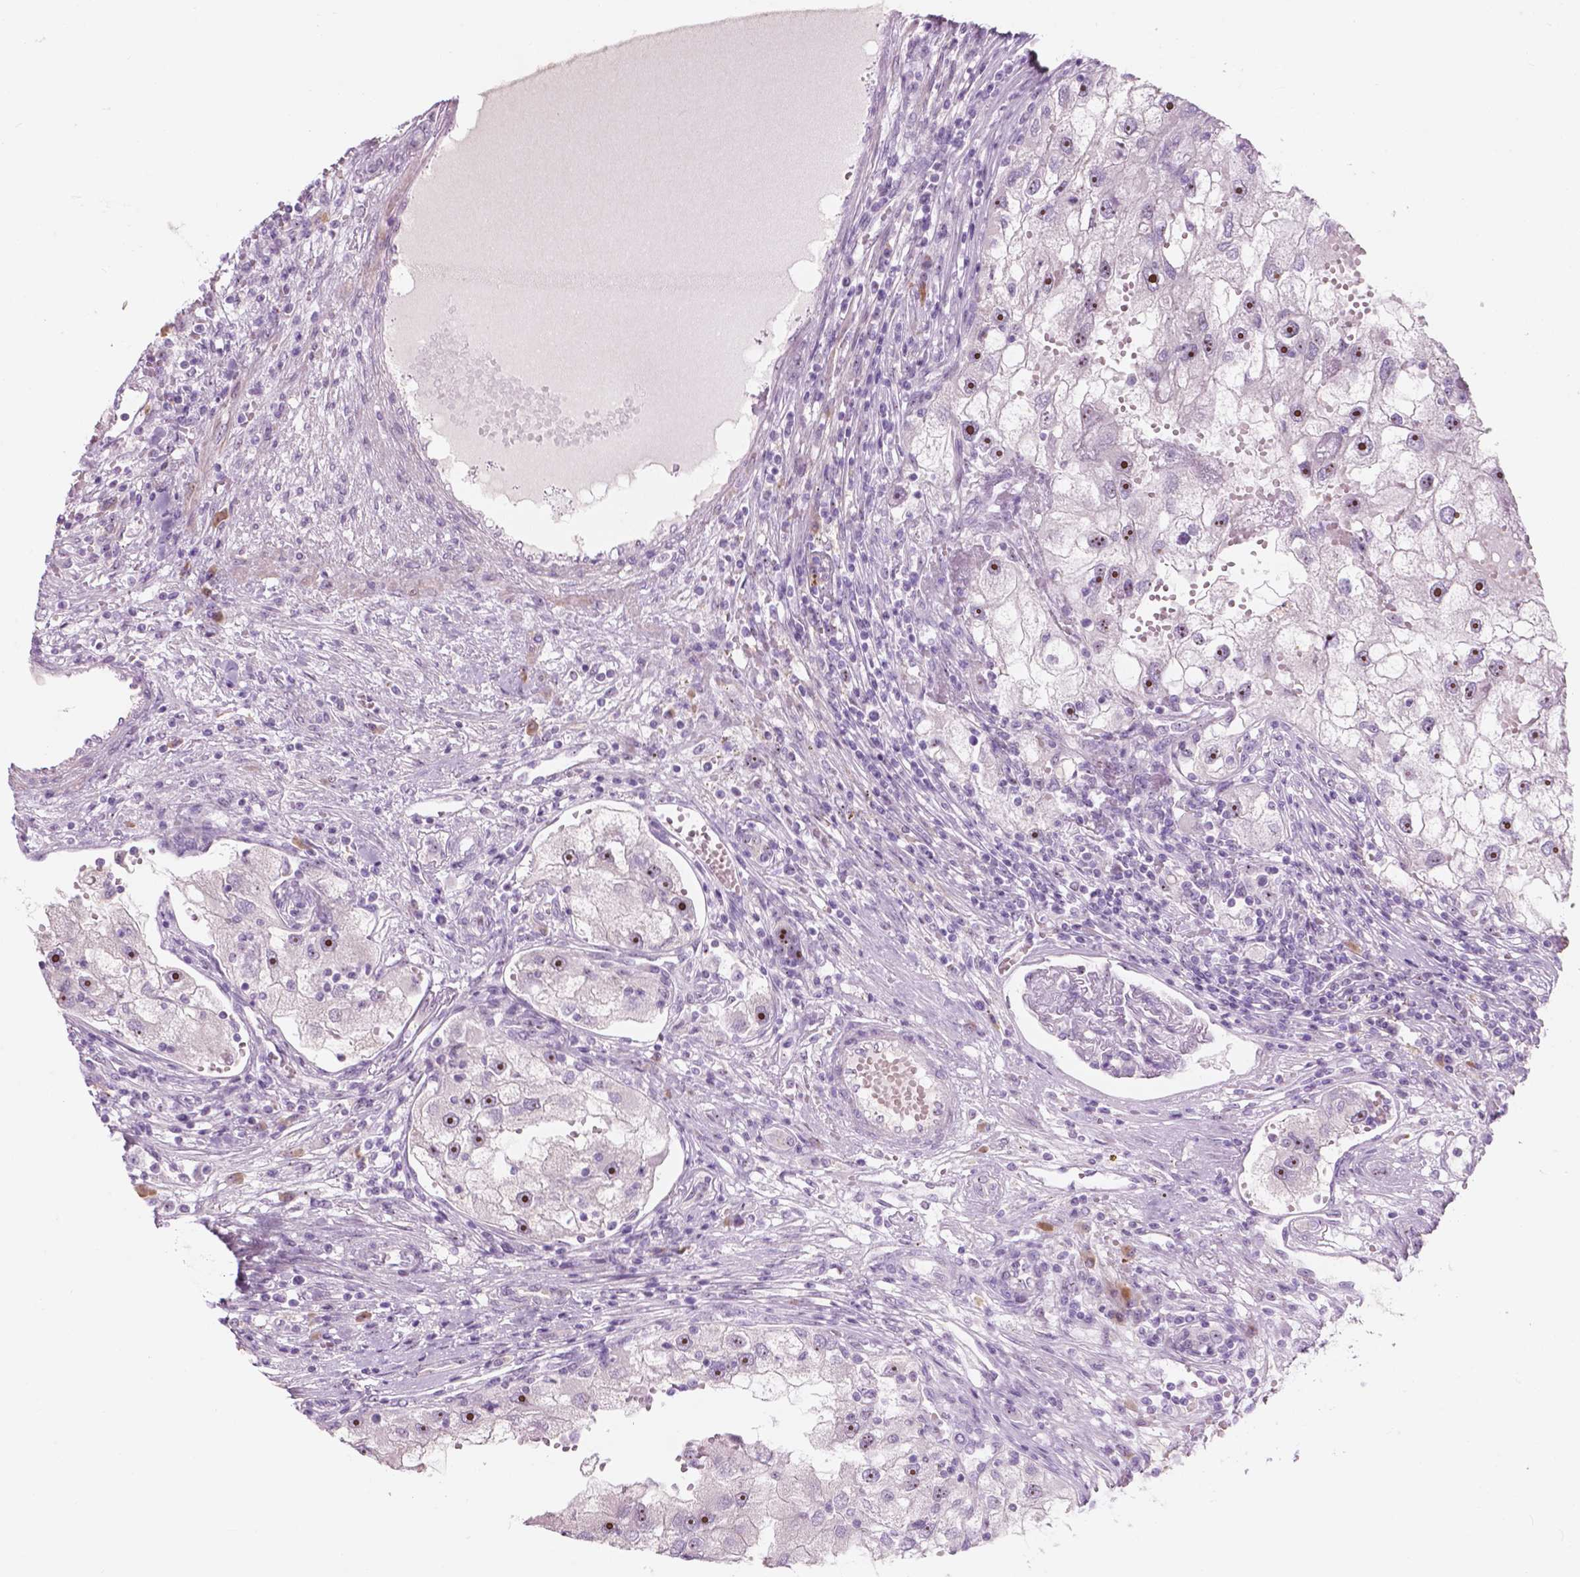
{"staining": {"intensity": "strong", "quantity": ">75%", "location": "nuclear"}, "tissue": "renal cancer", "cell_type": "Tumor cells", "image_type": "cancer", "snomed": [{"axis": "morphology", "description": "Adenocarcinoma, NOS"}, {"axis": "topography", "description": "Kidney"}], "caption": "High-power microscopy captured an immunohistochemistry (IHC) micrograph of renal cancer (adenocarcinoma), revealing strong nuclear expression in about >75% of tumor cells.", "gene": "ZNF853", "patient": {"sex": "male", "age": 63}}